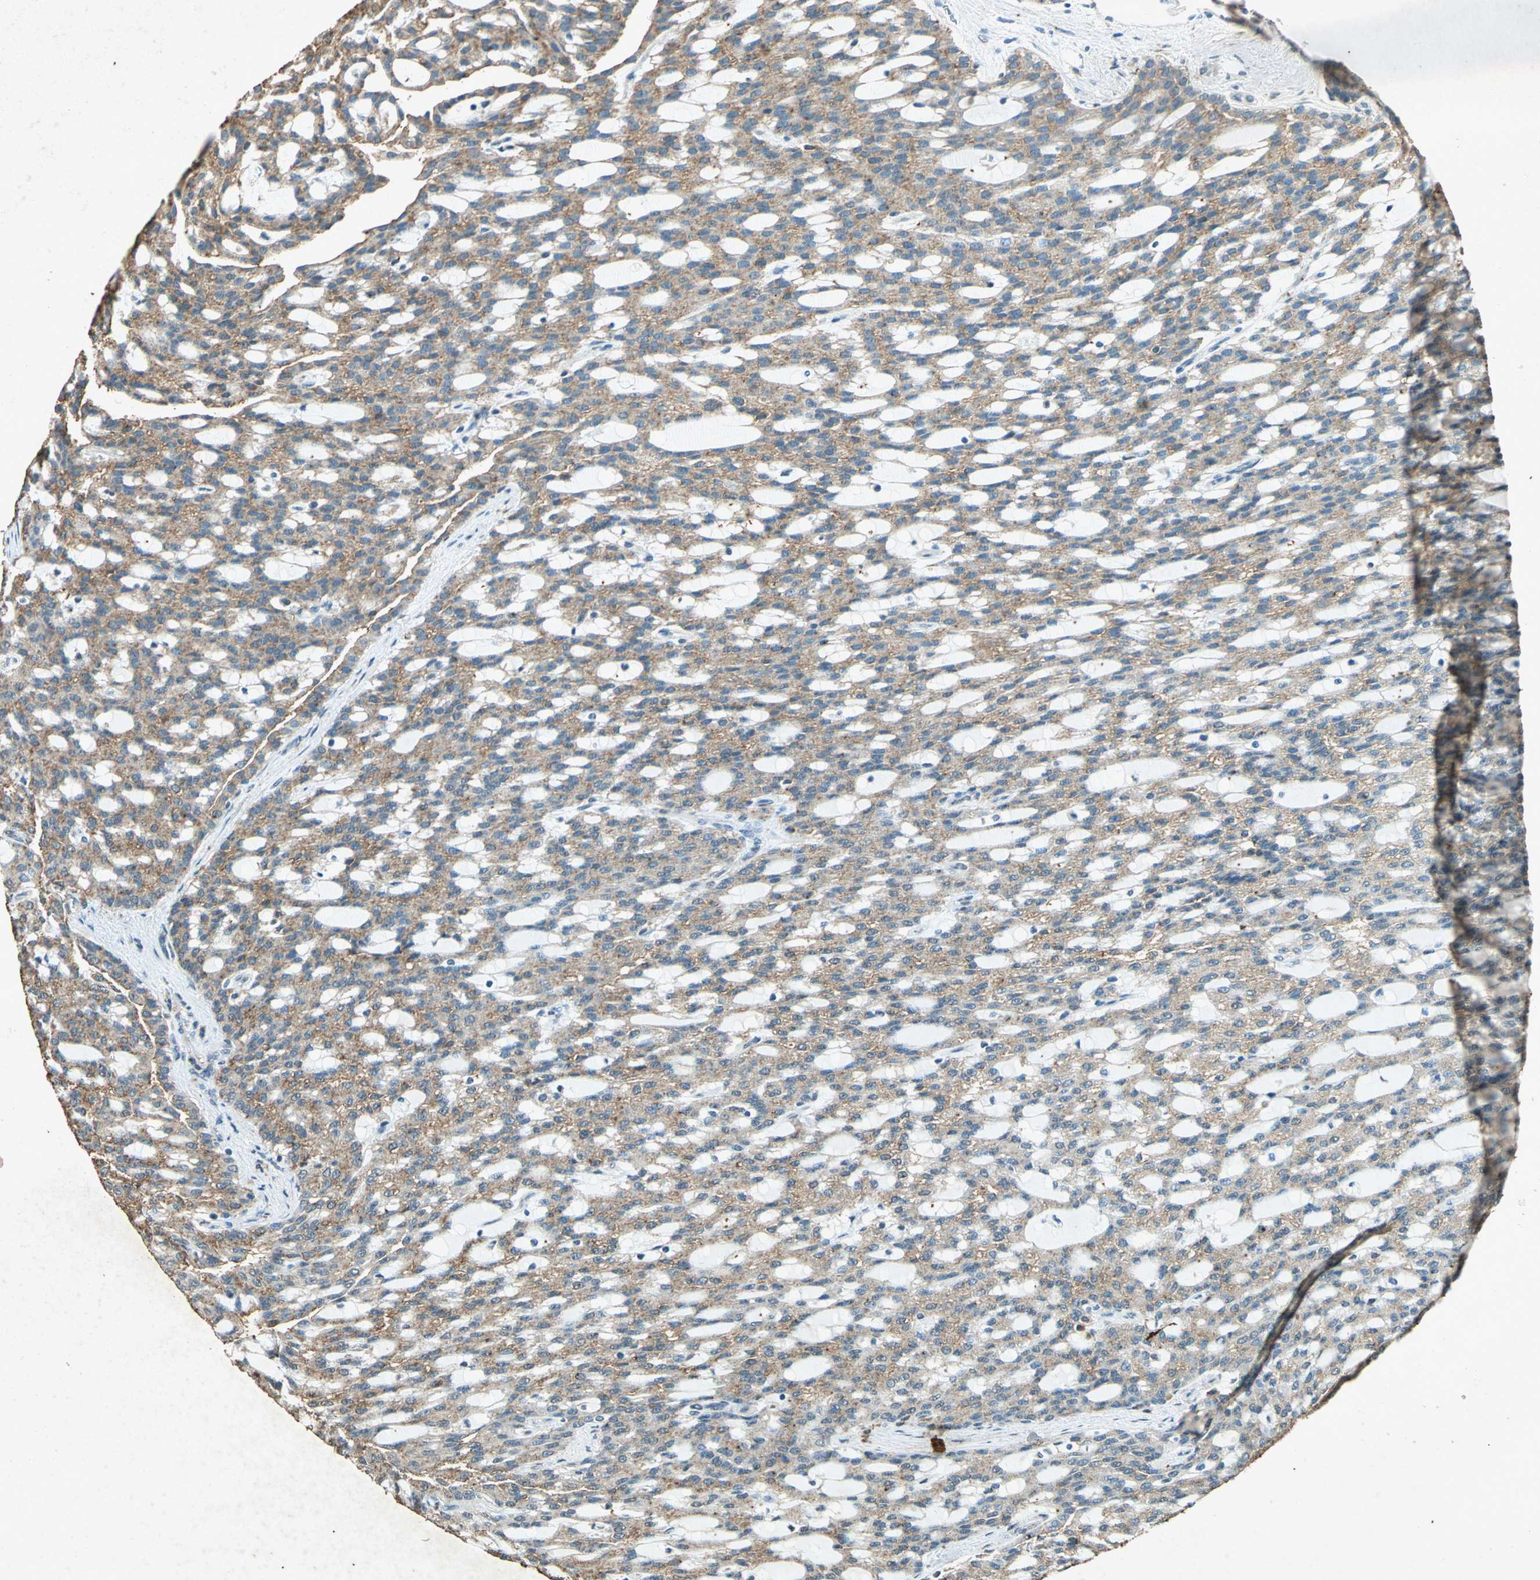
{"staining": {"intensity": "weak", "quantity": ">75%", "location": "cytoplasmic/membranous"}, "tissue": "renal cancer", "cell_type": "Tumor cells", "image_type": "cancer", "snomed": [{"axis": "morphology", "description": "Adenocarcinoma, NOS"}, {"axis": "topography", "description": "Kidney"}], "caption": "An immunohistochemistry (IHC) micrograph of neoplastic tissue is shown. Protein staining in brown highlights weak cytoplasmic/membranous positivity in renal cancer (adenocarcinoma) within tumor cells.", "gene": "PSEN1", "patient": {"sex": "male", "age": 63}}